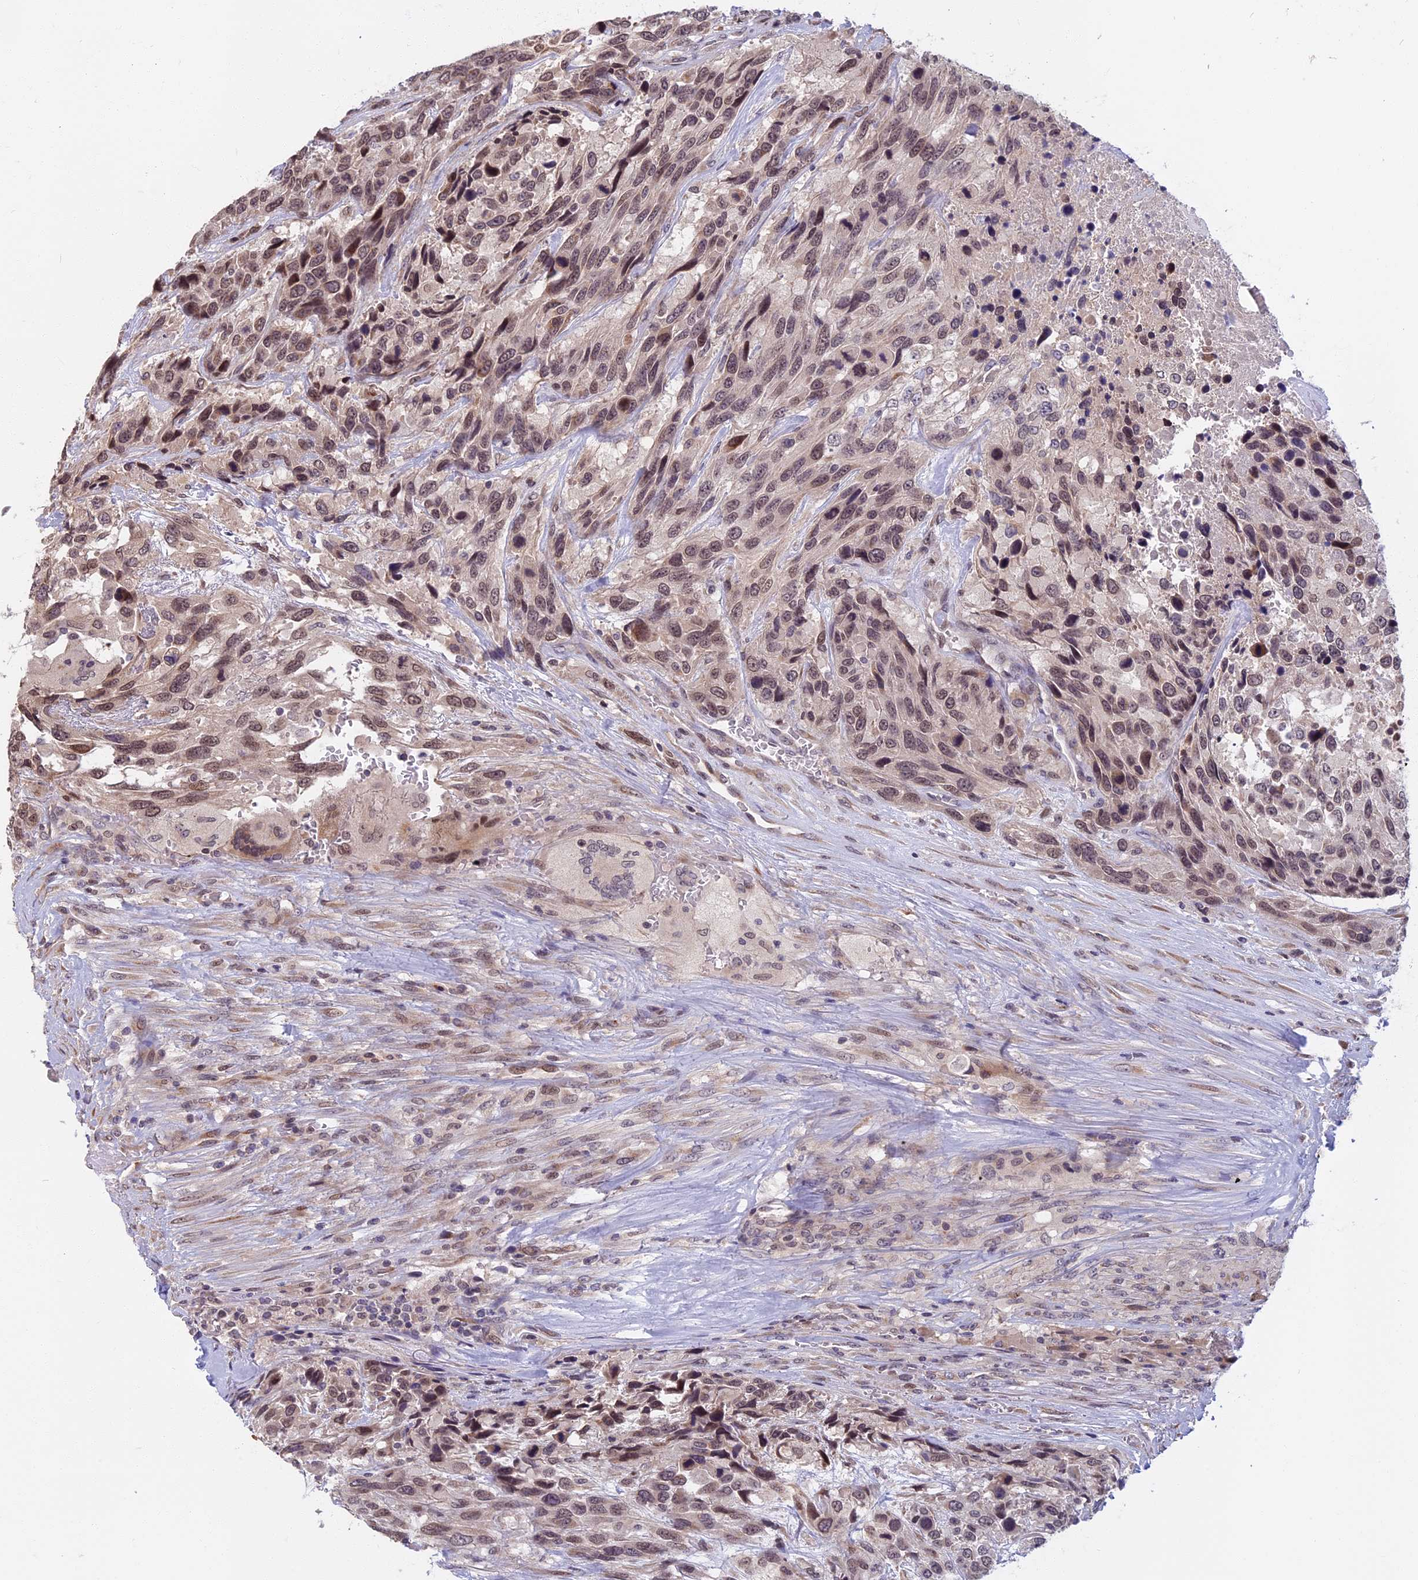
{"staining": {"intensity": "moderate", "quantity": ">75%", "location": "nuclear"}, "tissue": "urothelial cancer", "cell_type": "Tumor cells", "image_type": "cancer", "snomed": [{"axis": "morphology", "description": "Urothelial carcinoma, High grade"}, {"axis": "topography", "description": "Urinary bladder"}], "caption": "A high-resolution micrograph shows immunohistochemistry staining of high-grade urothelial carcinoma, which reveals moderate nuclear staining in approximately >75% of tumor cells.", "gene": "CCDC113", "patient": {"sex": "female", "age": 70}}